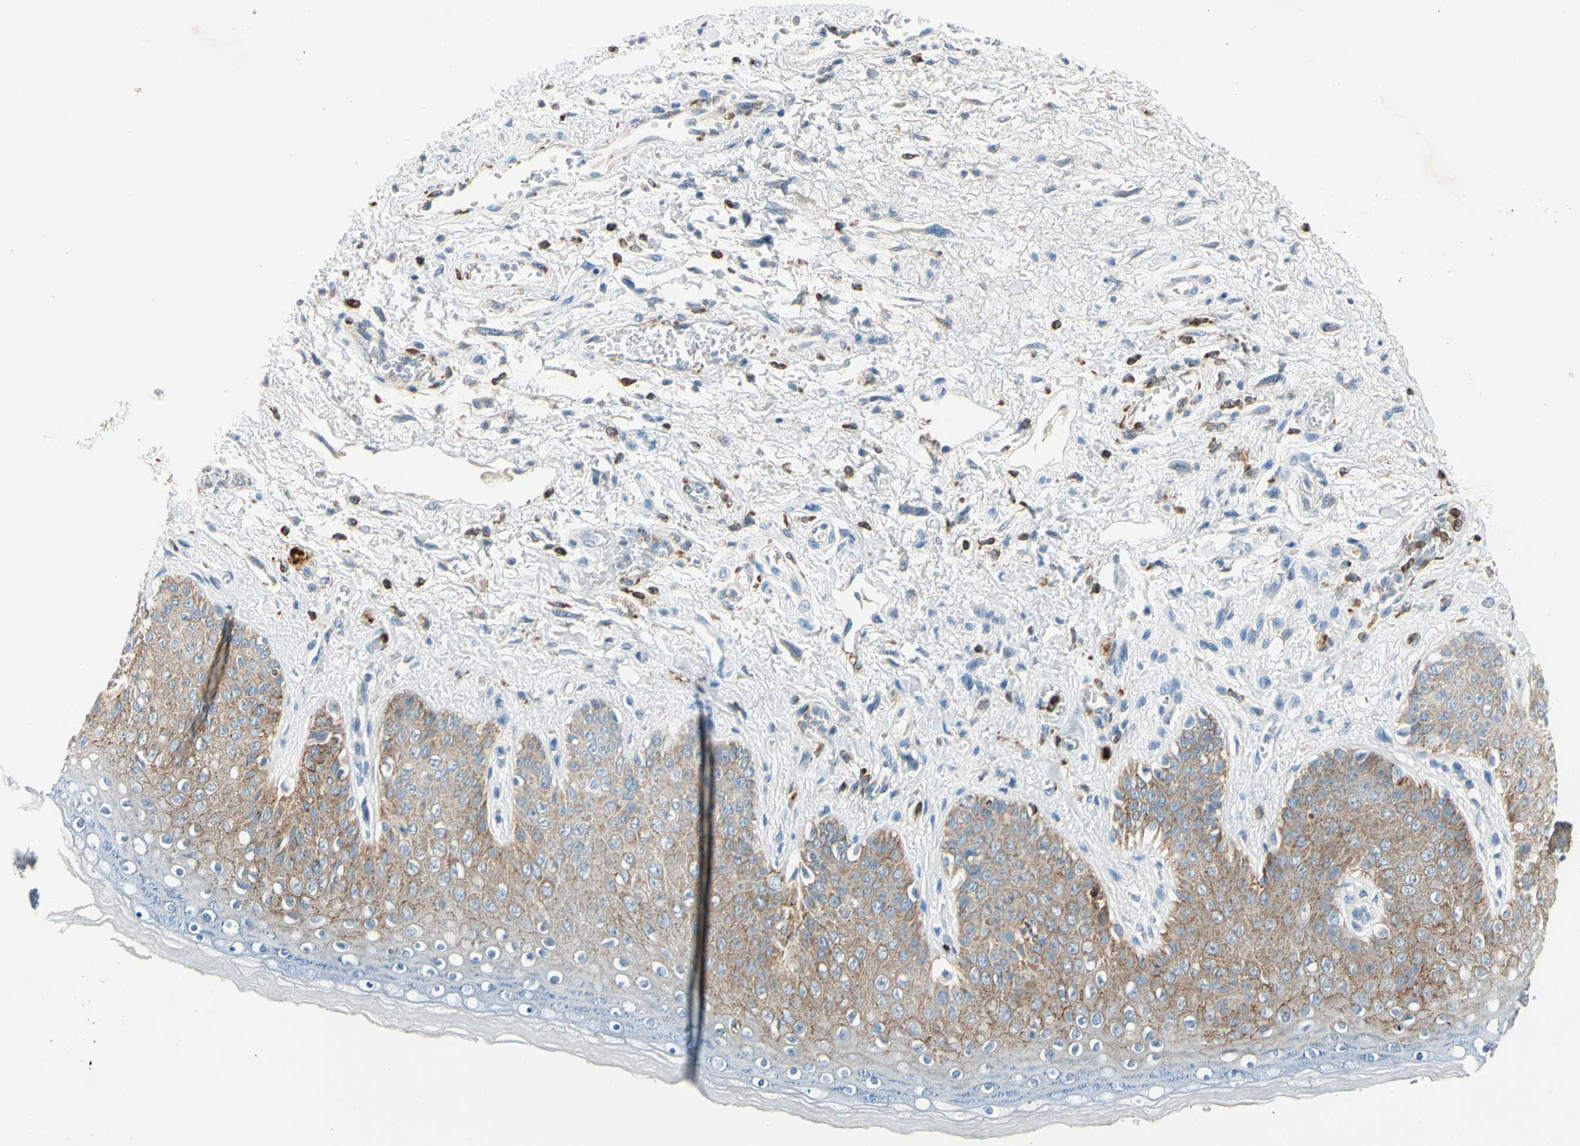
{"staining": {"intensity": "strong", "quantity": "25%-75%", "location": "cytoplasmic/membranous"}, "tissue": "skin", "cell_type": "Epidermal cells", "image_type": "normal", "snomed": [{"axis": "morphology", "description": "Normal tissue, NOS"}, {"axis": "topography", "description": "Anal"}], "caption": "Human skin stained with a protein marker demonstrates strong staining in epidermal cells.", "gene": "LY6G6F", "patient": {"sex": "female", "age": 46}}